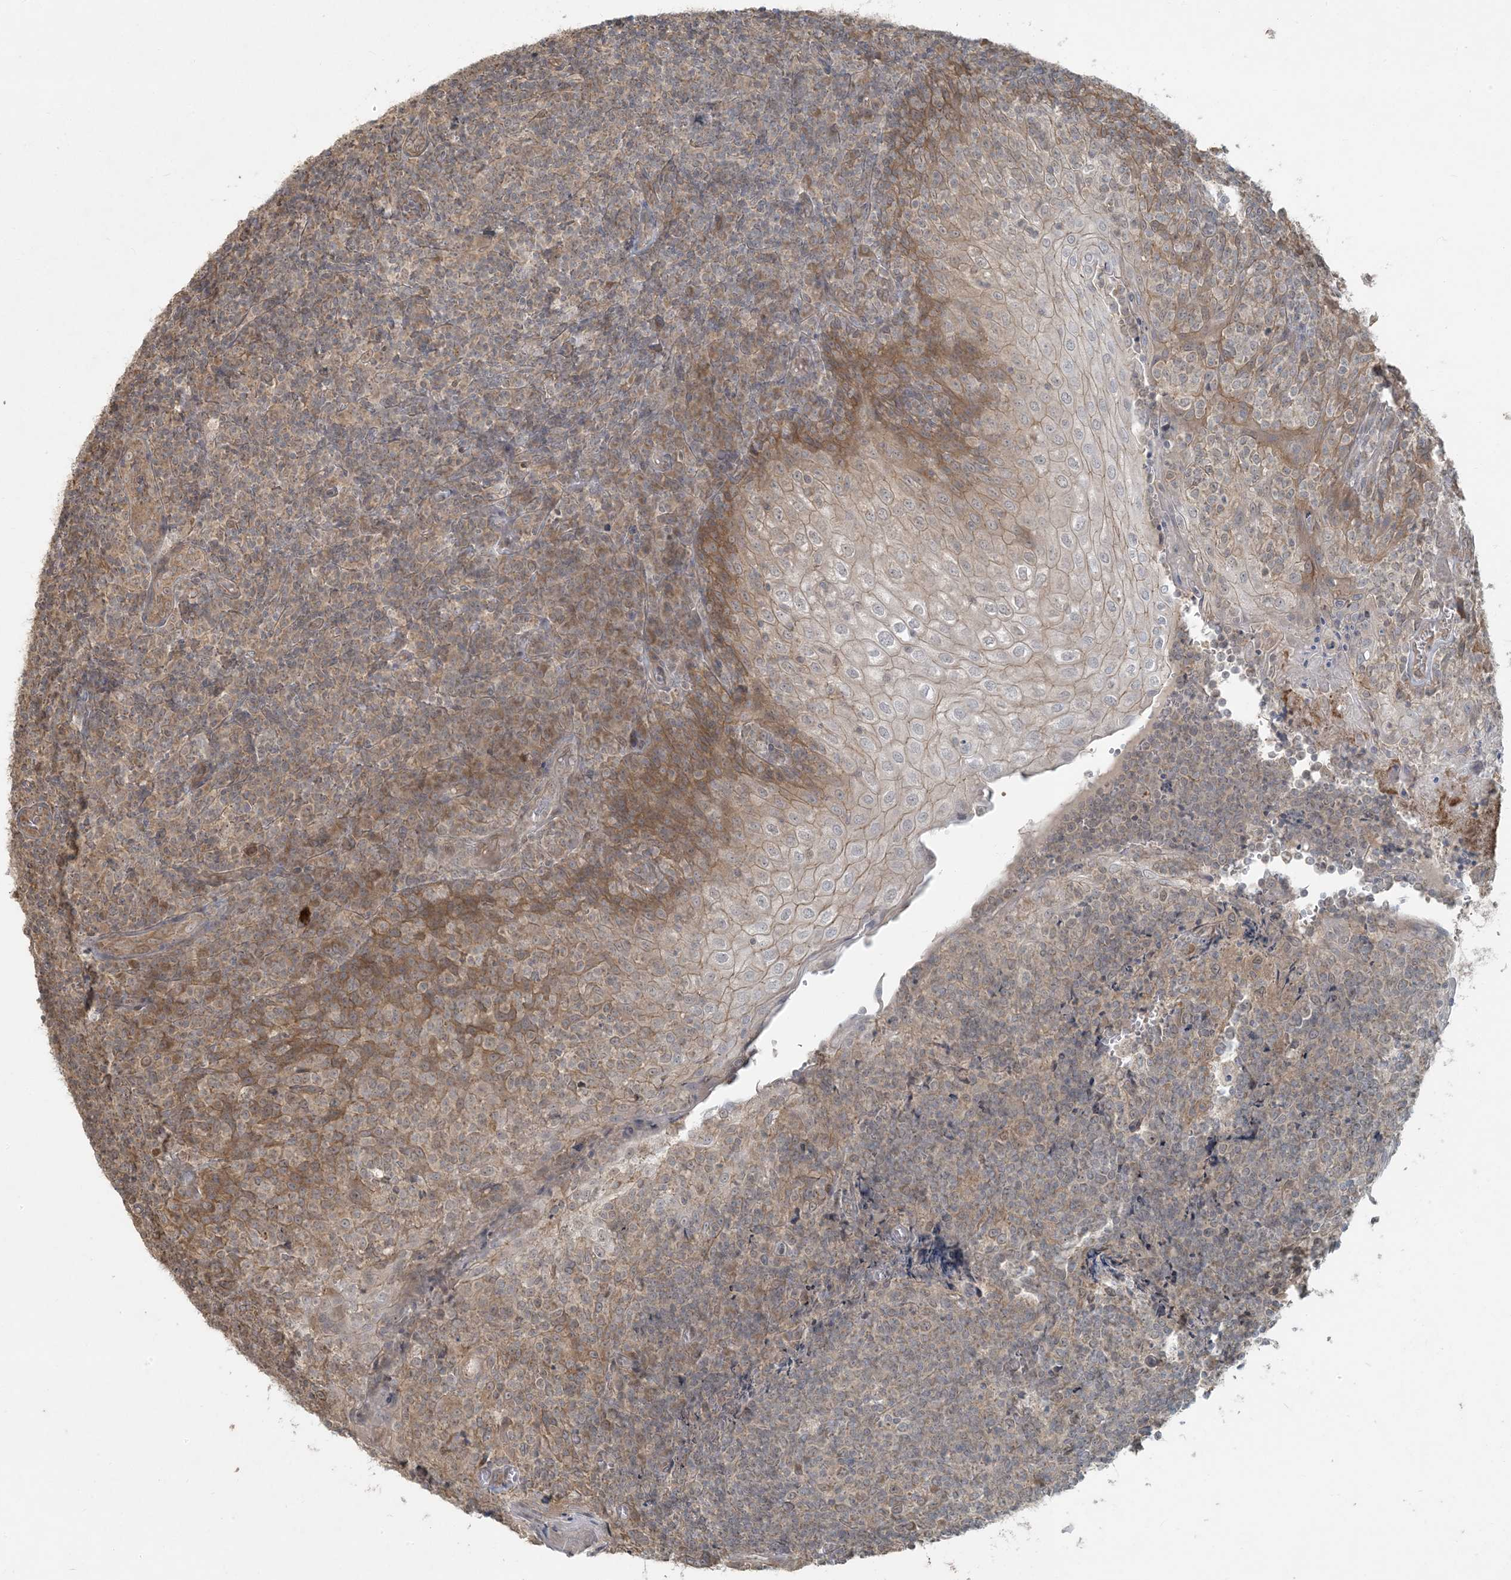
{"staining": {"intensity": "negative", "quantity": "none", "location": "none"}, "tissue": "tonsil", "cell_type": "Germinal center cells", "image_type": "normal", "snomed": [{"axis": "morphology", "description": "Normal tissue, NOS"}, {"axis": "topography", "description": "Tonsil"}], "caption": "This is an immunohistochemistry photomicrograph of unremarkable human tonsil. There is no staining in germinal center cells.", "gene": "BCORL1", "patient": {"sex": "female", "age": 19}}